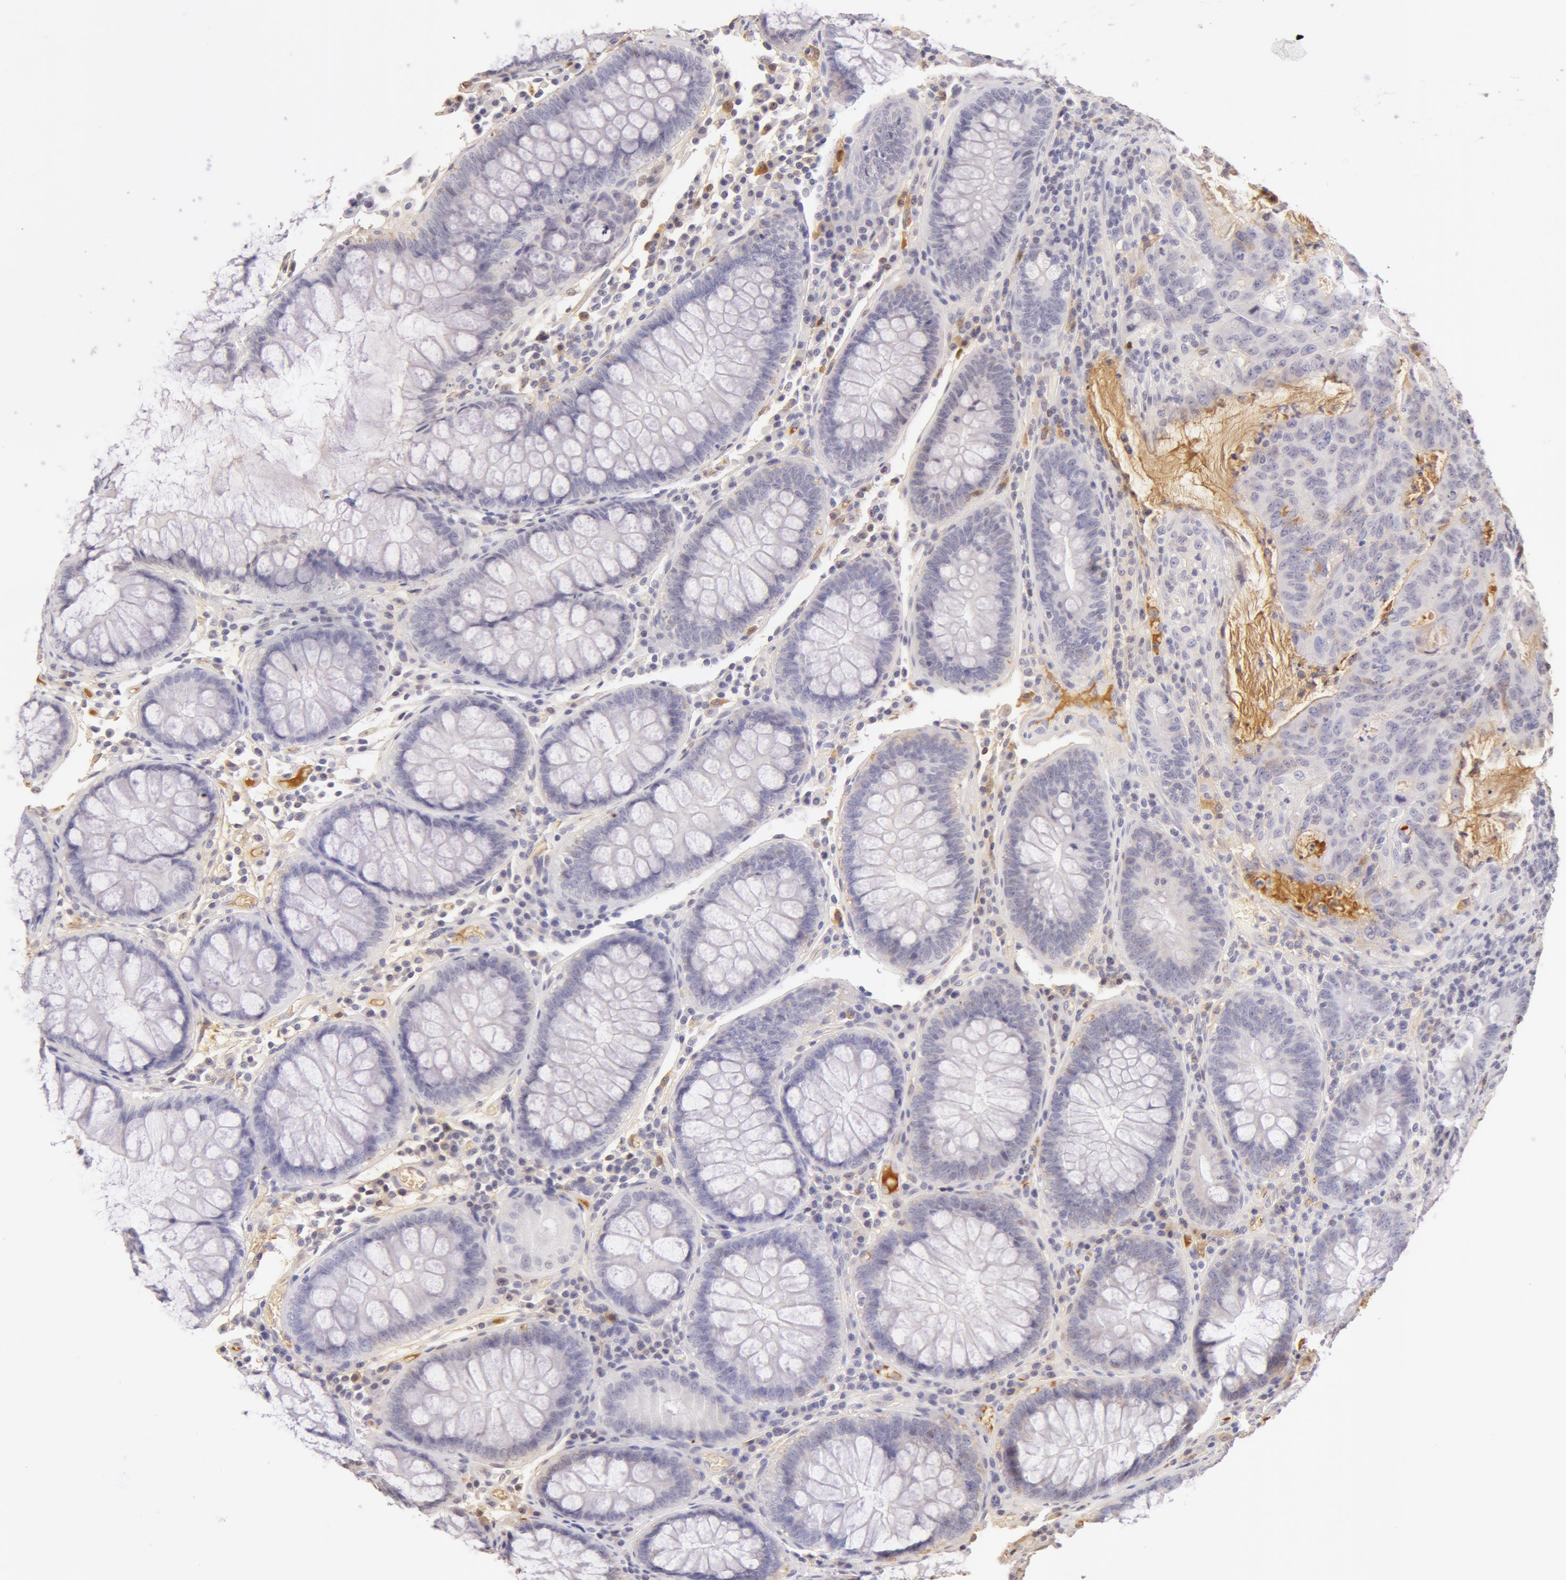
{"staining": {"intensity": "negative", "quantity": "none", "location": "none"}, "tissue": "colorectal cancer", "cell_type": "Tumor cells", "image_type": "cancer", "snomed": [{"axis": "morphology", "description": "Adenocarcinoma, NOS"}, {"axis": "topography", "description": "Colon"}], "caption": "An immunohistochemistry (IHC) image of colorectal cancer (adenocarcinoma) is shown. There is no staining in tumor cells of colorectal cancer (adenocarcinoma).", "gene": "AHSG", "patient": {"sex": "male", "age": 54}}